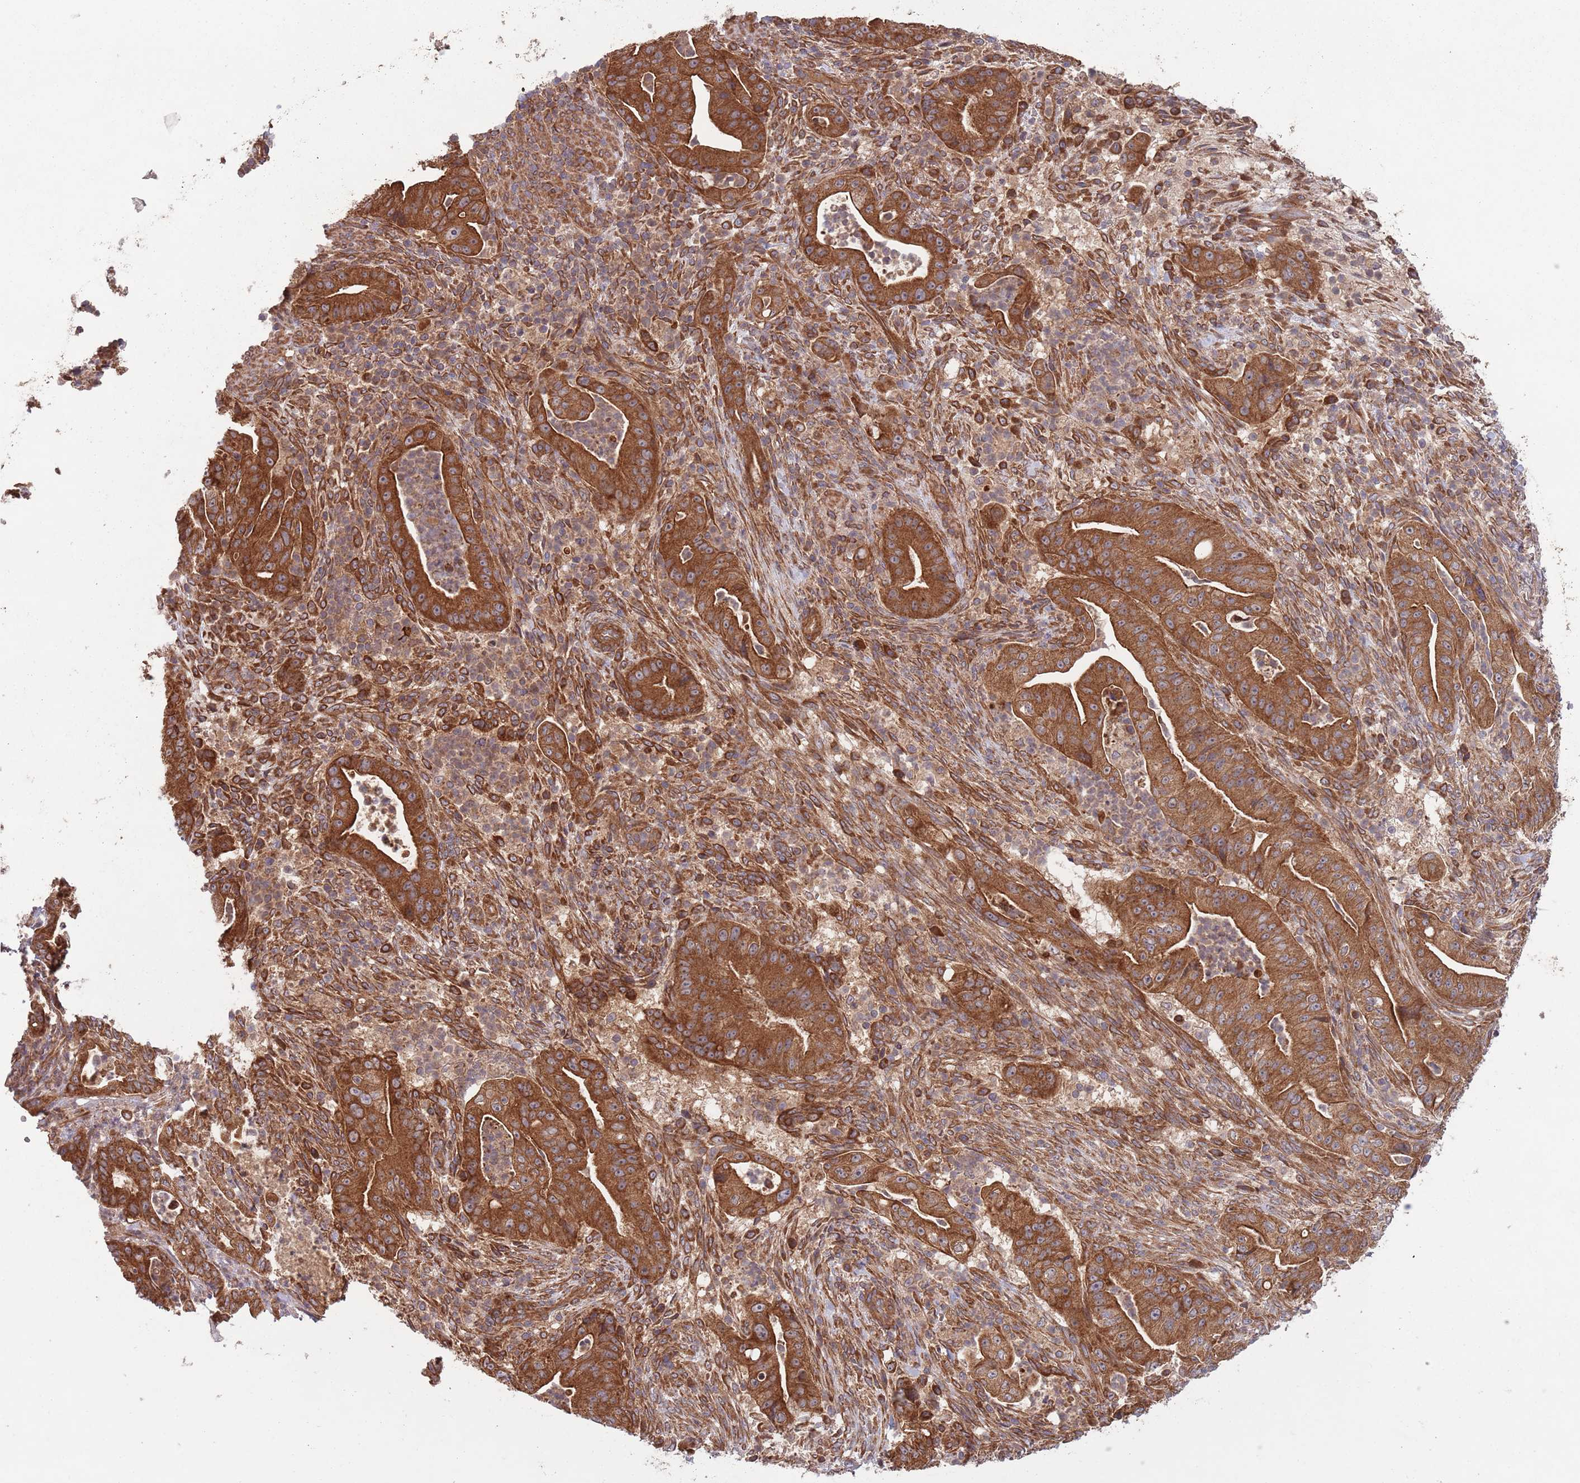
{"staining": {"intensity": "strong", "quantity": ">75%", "location": "cytoplasmic/membranous"}, "tissue": "pancreatic cancer", "cell_type": "Tumor cells", "image_type": "cancer", "snomed": [{"axis": "morphology", "description": "Adenocarcinoma, NOS"}, {"axis": "topography", "description": "Pancreas"}], "caption": "Tumor cells demonstrate high levels of strong cytoplasmic/membranous positivity in about >75% of cells in human pancreatic cancer.", "gene": "MFNG", "patient": {"sex": "male", "age": 71}}